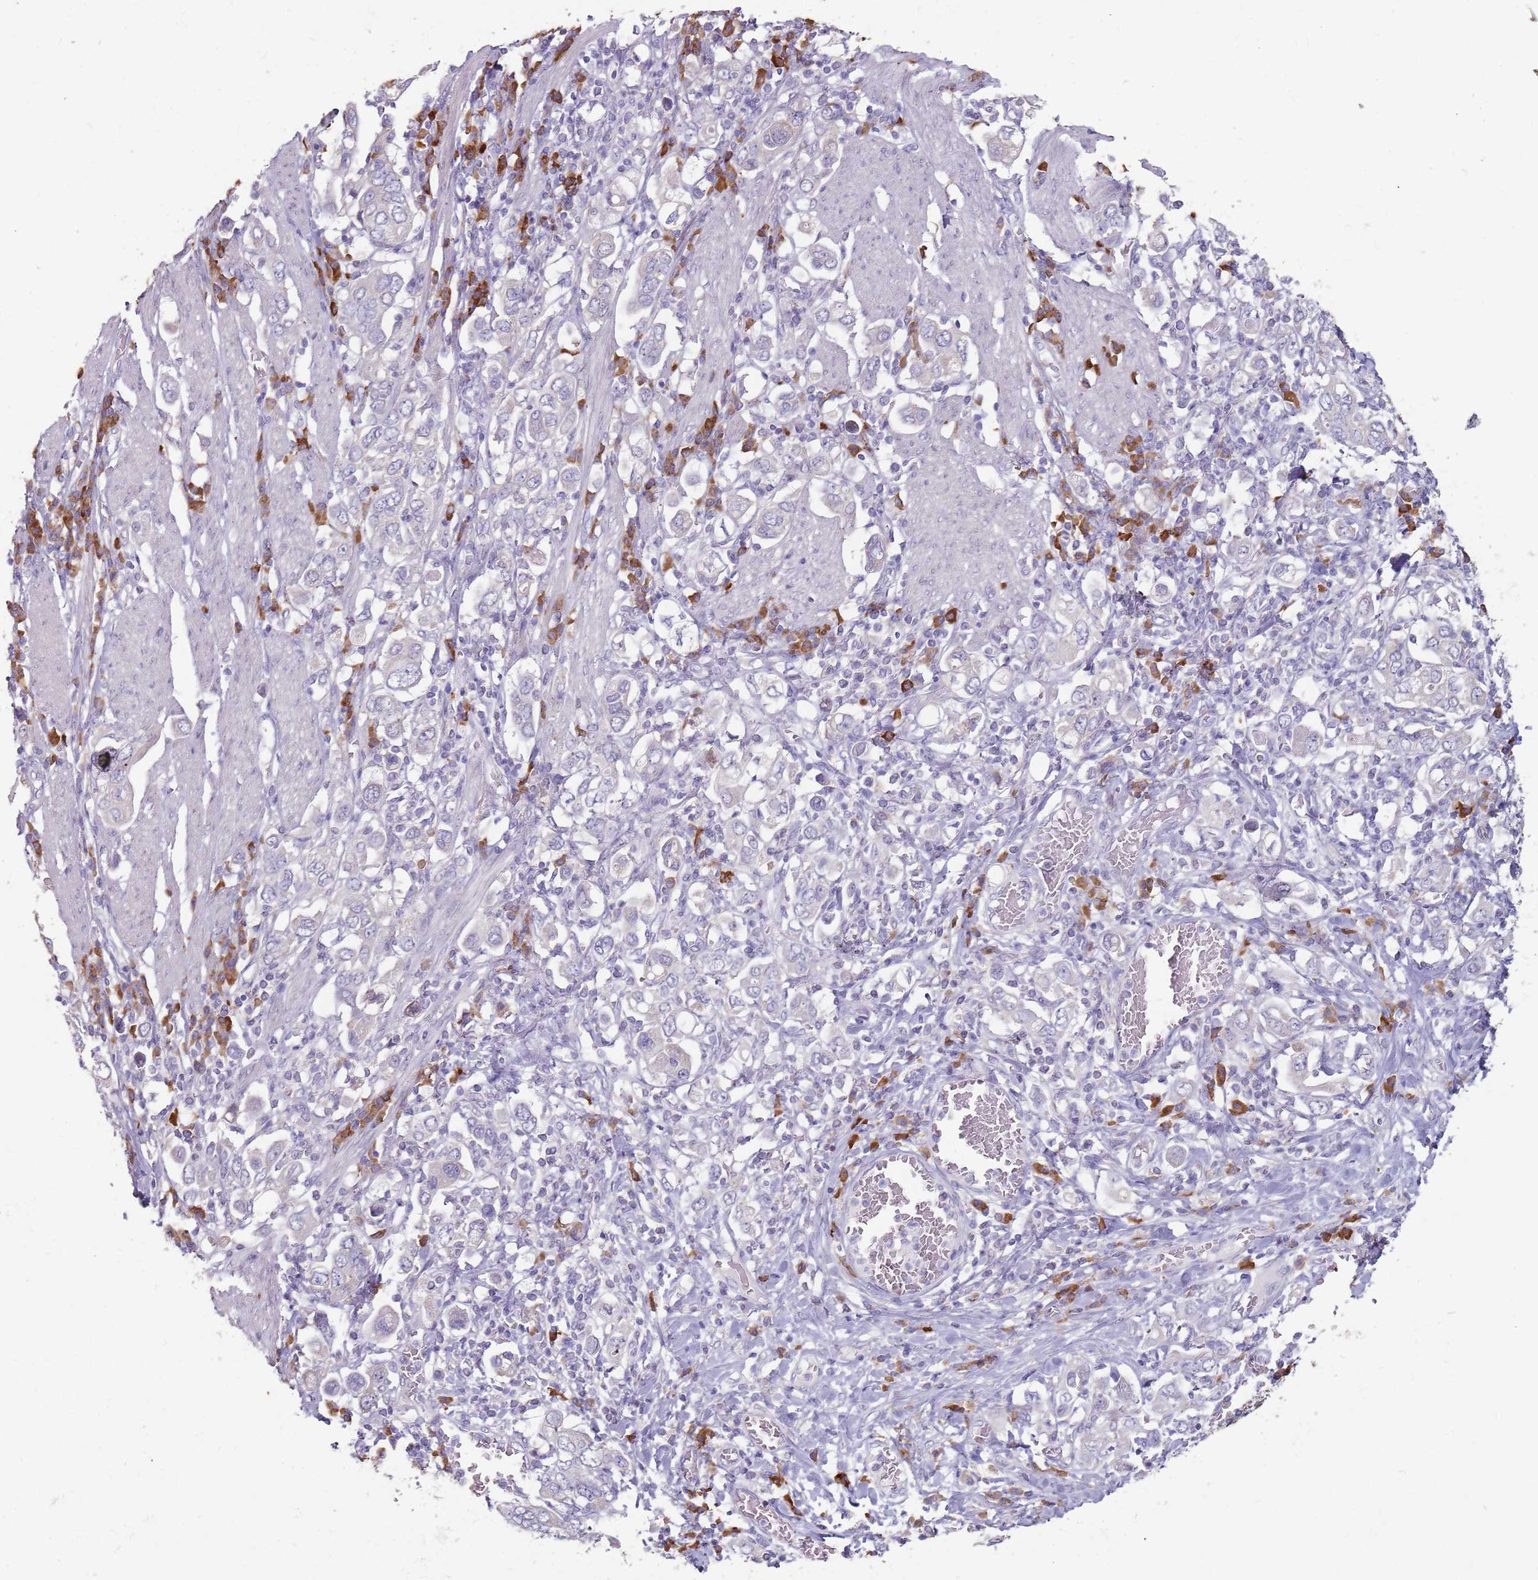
{"staining": {"intensity": "negative", "quantity": "none", "location": "none"}, "tissue": "stomach cancer", "cell_type": "Tumor cells", "image_type": "cancer", "snomed": [{"axis": "morphology", "description": "Adenocarcinoma, NOS"}, {"axis": "topography", "description": "Stomach, upper"}], "caption": "Tumor cells show no significant protein positivity in stomach cancer. (DAB immunohistochemistry with hematoxylin counter stain).", "gene": "DXO", "patient": {"sex": "male", "age": 62}}